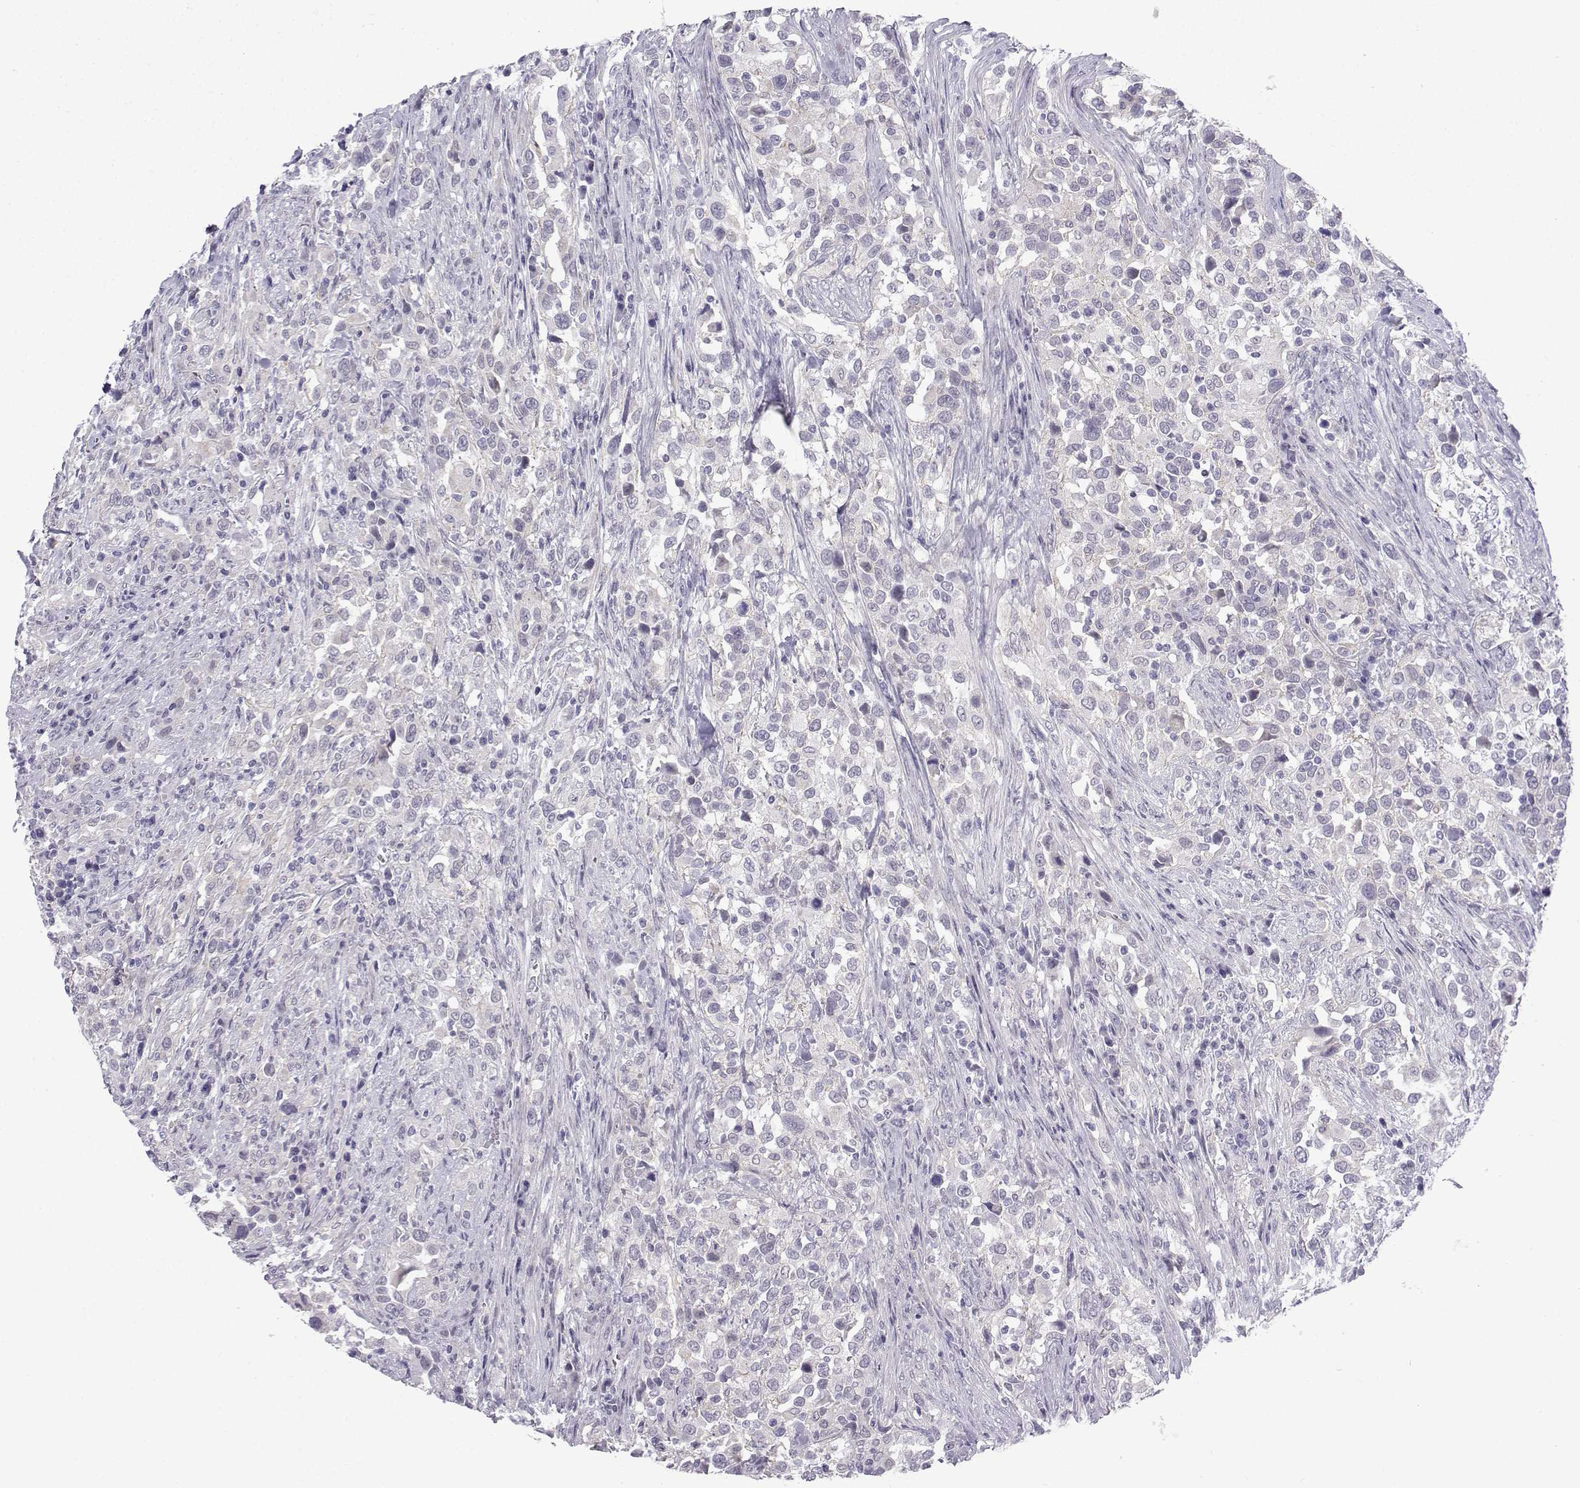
{"staining": {"intensity": "negative", "quantity": "none", "location": "none"}, "tissue": "urothelial cancer", "cell_type": "Tumor cells", "image_type": "cancer", "snomed": [{"axis": "morphology", "description": "Urothelial carcinoma, NOS"}, {"axis": "morphology", "description": "Urothelial carcinoma, High grade"}, {"axis": "topography", "description": "Urinary bladder"}], "caption": "A histopathology image of human transitional cell carcinoma is negative for staining in tumor cells. (Stains: DAB IHC with hematoxylin counter stain, Microscopy: brightfield microscopy at high magnification).", "gene": "CFAP53", "patient": {"sex": "female", "age": 64}}